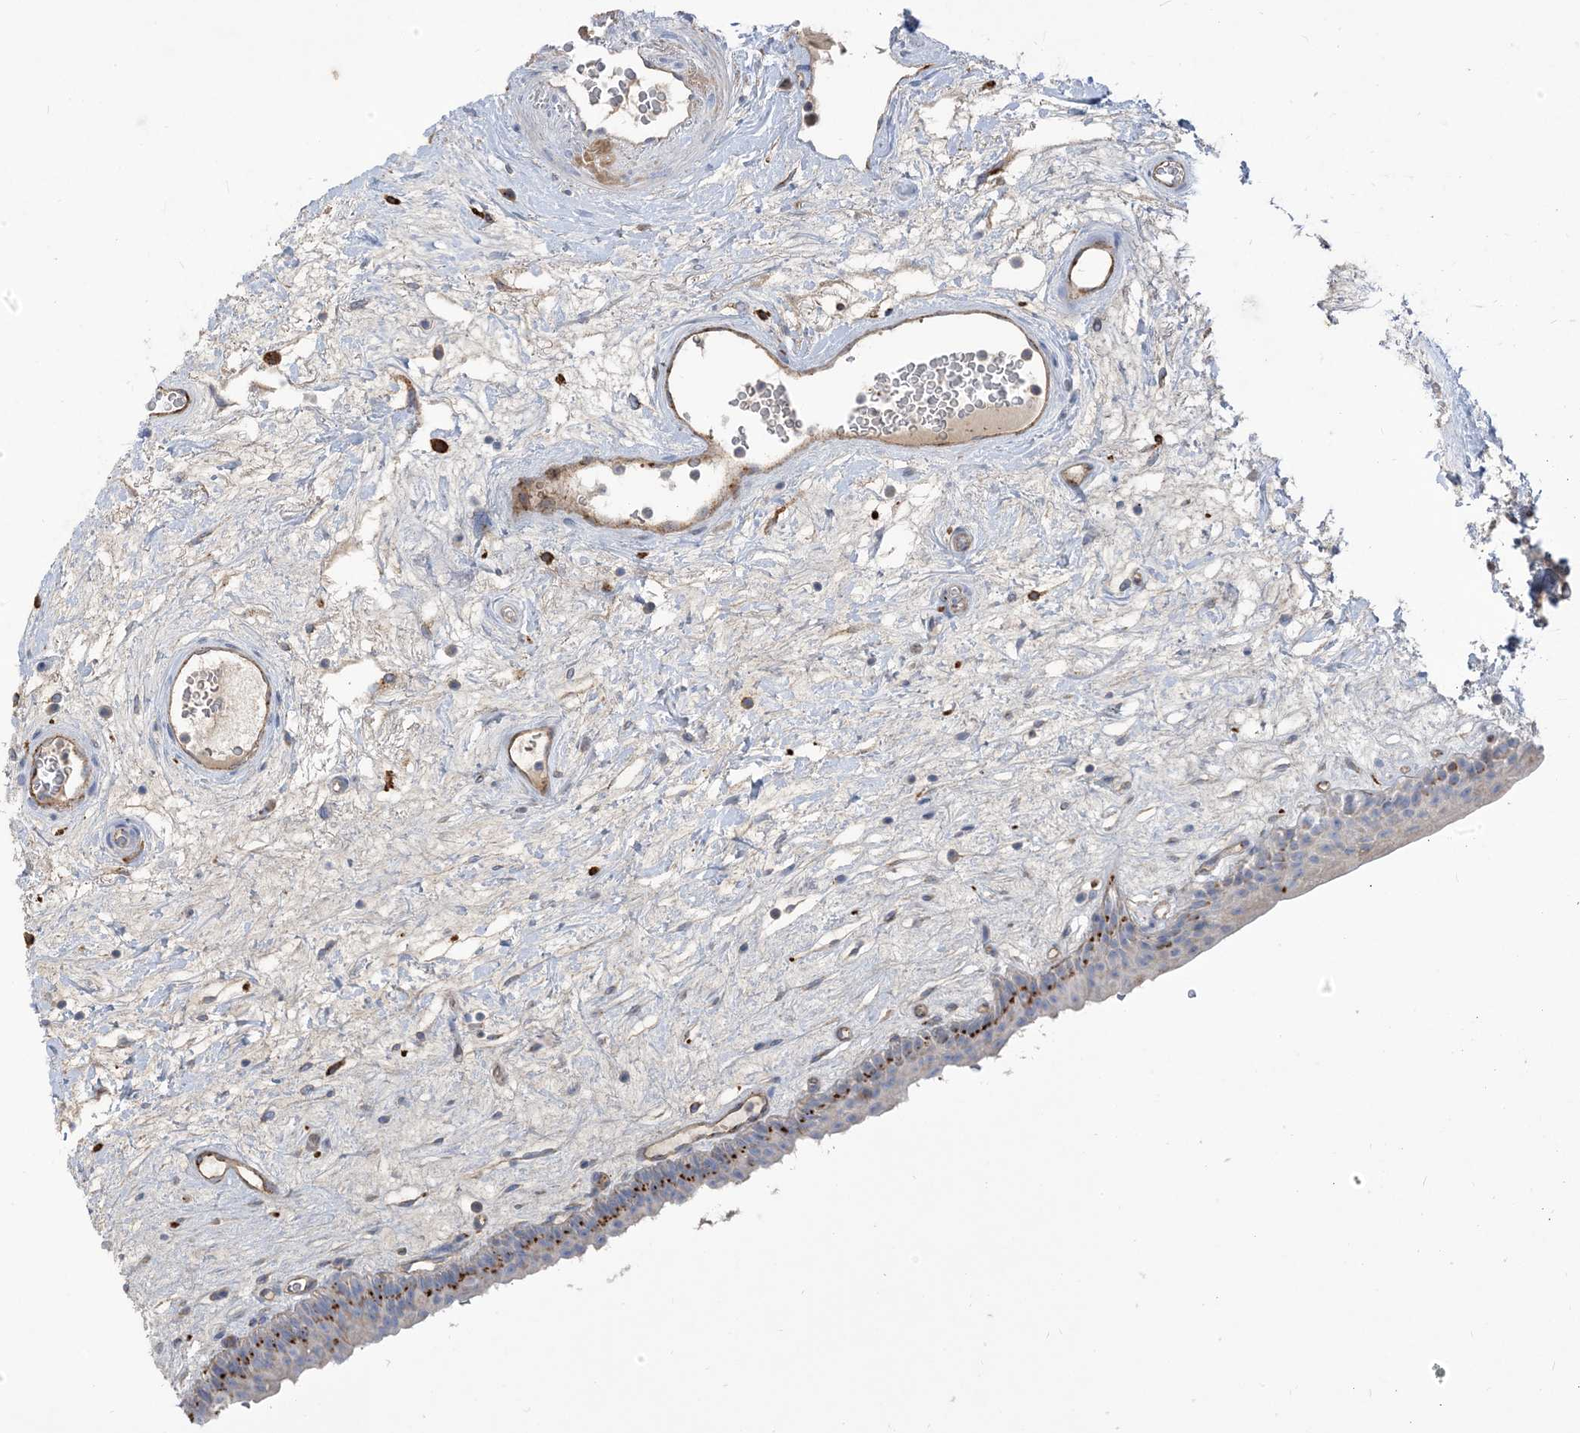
{"staining": {"intensity": "moderate", "quantity": "<25%", "location": "cytoplasmic/membranous"}, "tissue": "urinary bladder", "cell_type": "Urothelial cells", "image_type": "normal", "snomed": [{"axis": "morphology", "description": "Normal tissue, NOS"}, {"axis": "topography", "description": "Urinary bladder"}], "caption": "Protein staining shows moderate cytoplasmic/membranous positivity in about <25% of urothelial cells in normal urinary bladder.", "gene": "PEAR1", "patient": {"sex": "male", "age": 83}}